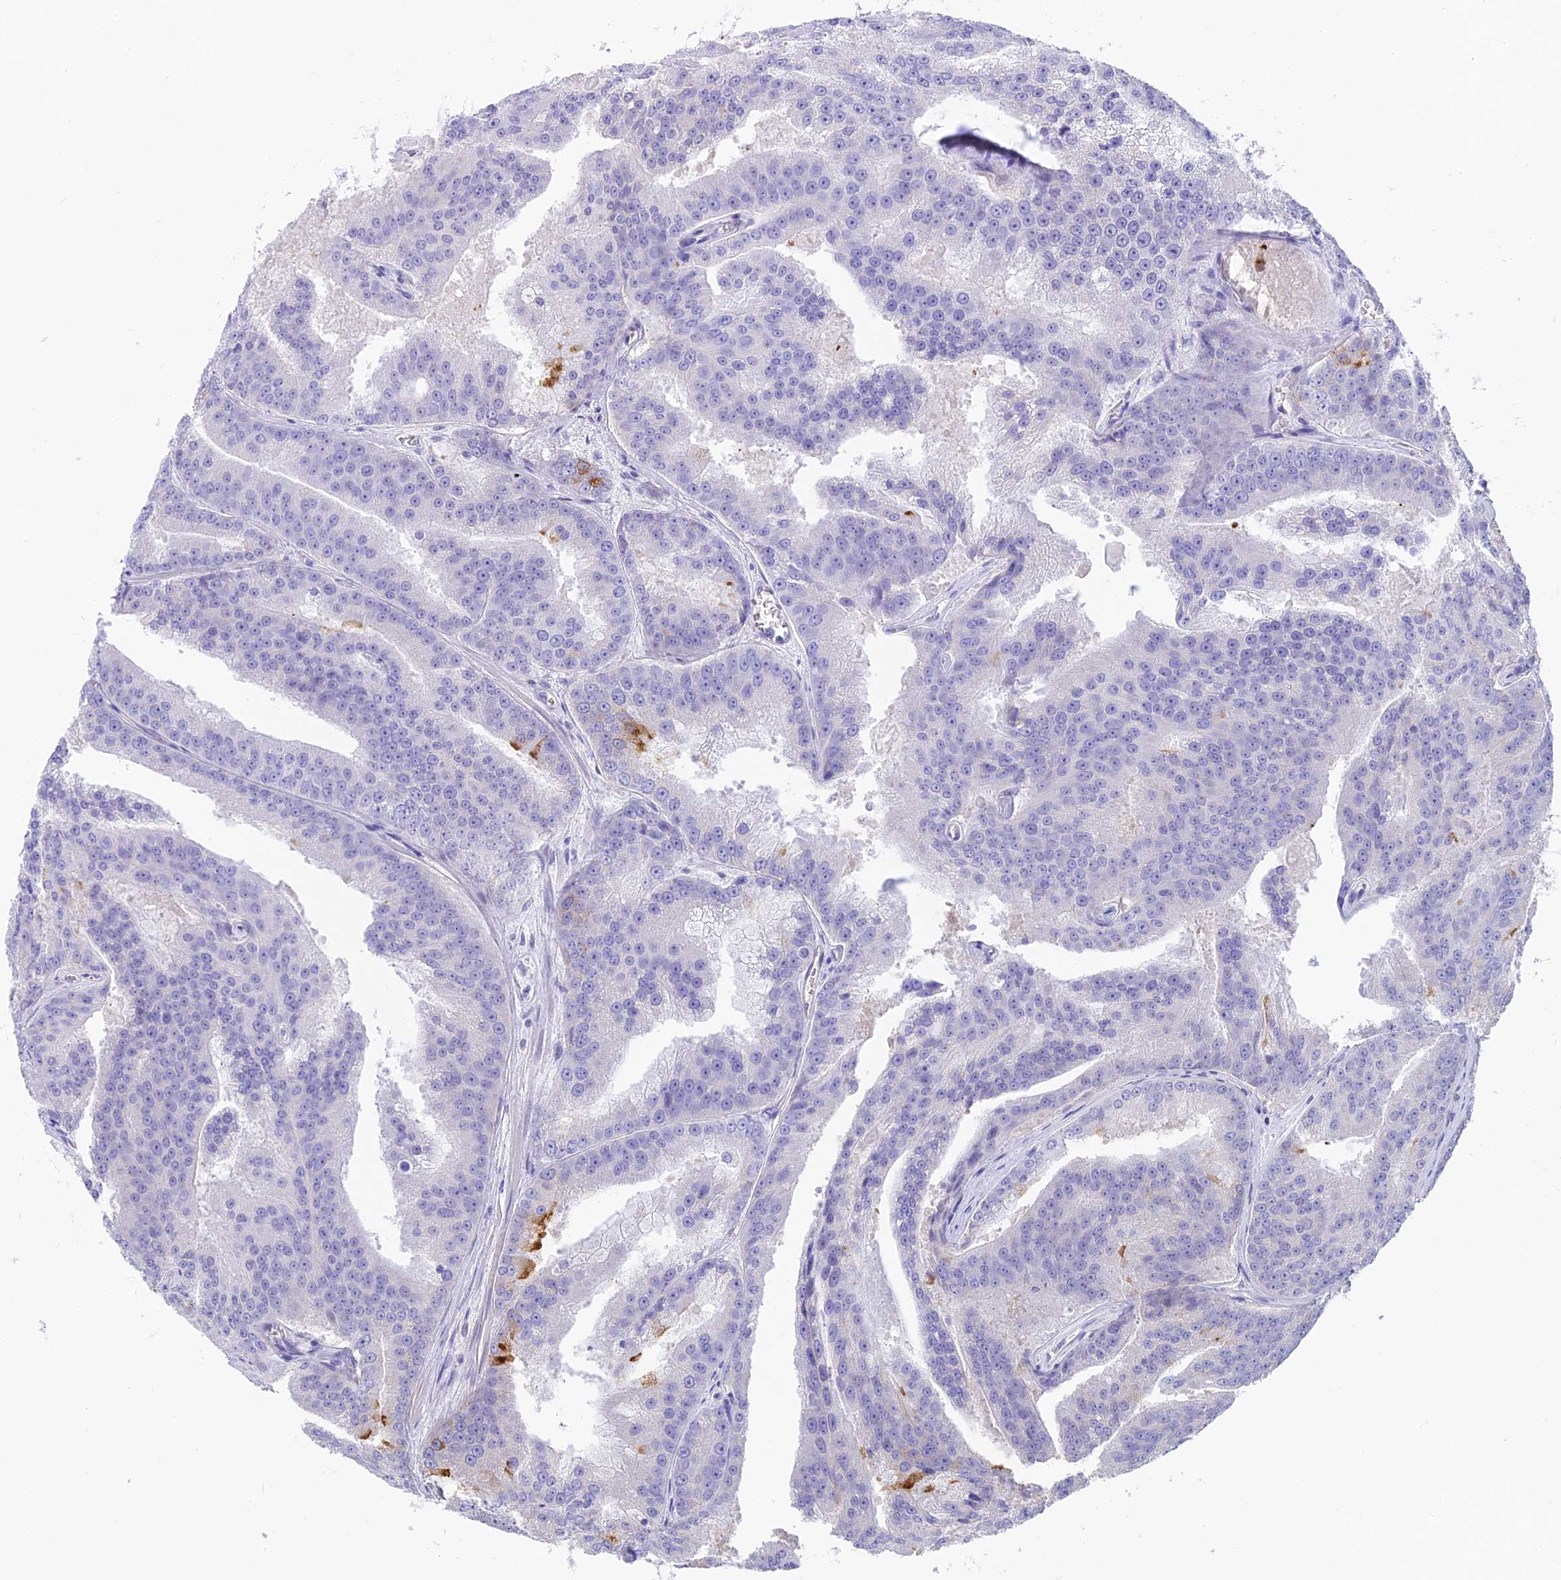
{"staining": {"intensity": "negative", "quantity": "none", "location": "none"}, "tissue": "prostate cancer", "cell_type": "Tumor cells", "image_type": "cancer", "snomed": [{"axis": "morphology", "description": "Adenocarcinoma, High grade"}, {"axis": "topography", "description": "Prostate"}], "caption": "This is a micrograph of immunohistochemistry staining of high-grade adenocarcinoma (prostate), which shows no staining in tumor cells.", "gene": "TACSTD2", "patient": {"sex": "male", "age": 61}}